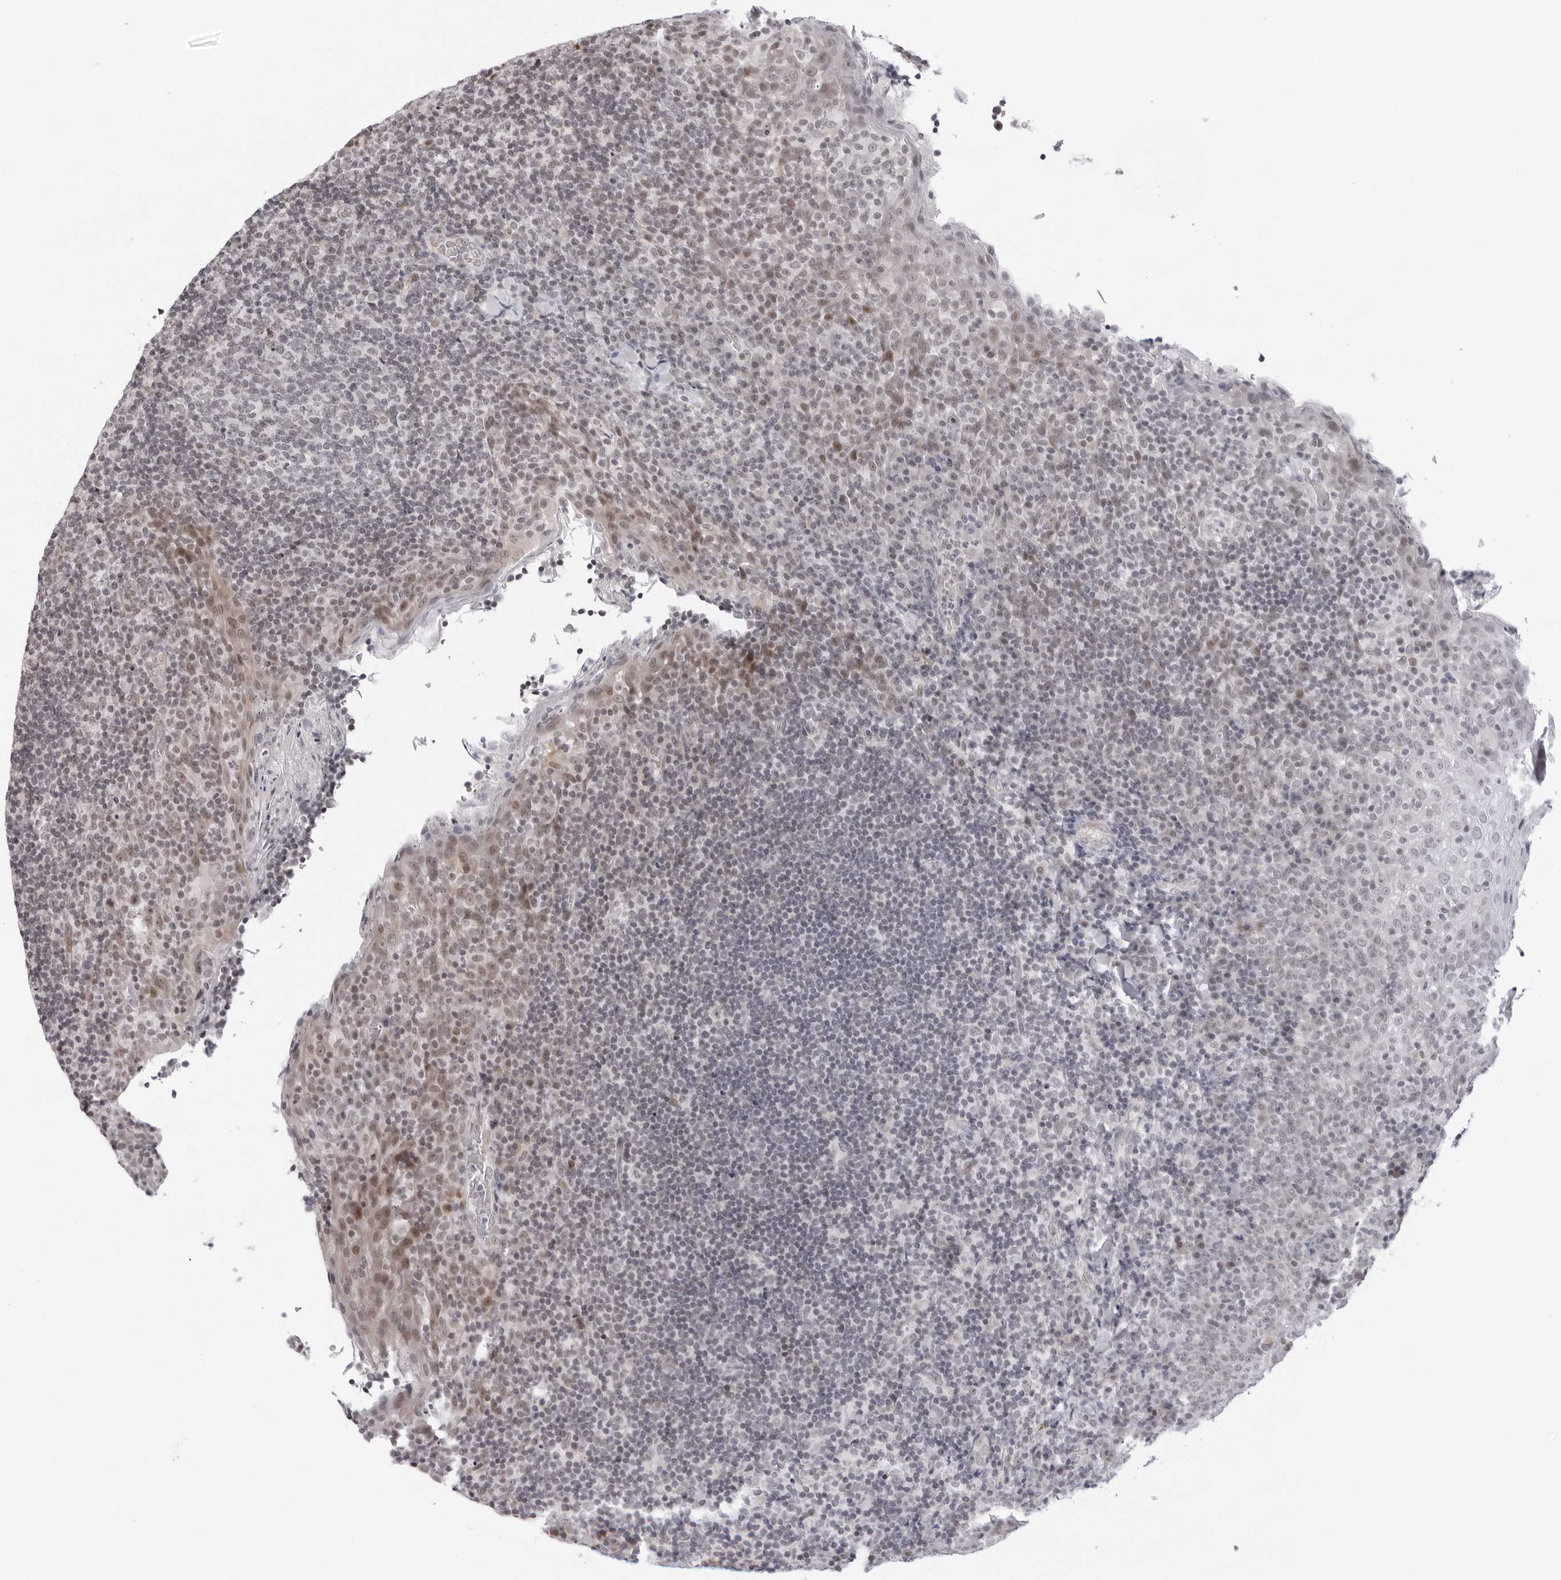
{"staining": {"intensity": "negative", "quantity": "none", "location": "none"}, "tissue": "tonsil", "cell_type": "Germinal center cells", "image_type": "normal", "snomed": [{"axis": "morphology", "description": "Normal tissue, NOS"}, {"axis": "topography", "description": "Tonsil"}], "caption": "An immunohistochemistry (IHC) histopathology image of unremarkable tonsil is shown. There is no staining in germinal center cells of tonsil. (Brightfield microscopy of DAB (3,3'-diaminobenzidine) immunohistochemistry (IHC) at high magnification).", "gene": "ITGB3BP", "patient": {"sex": "male", "age": 17}}